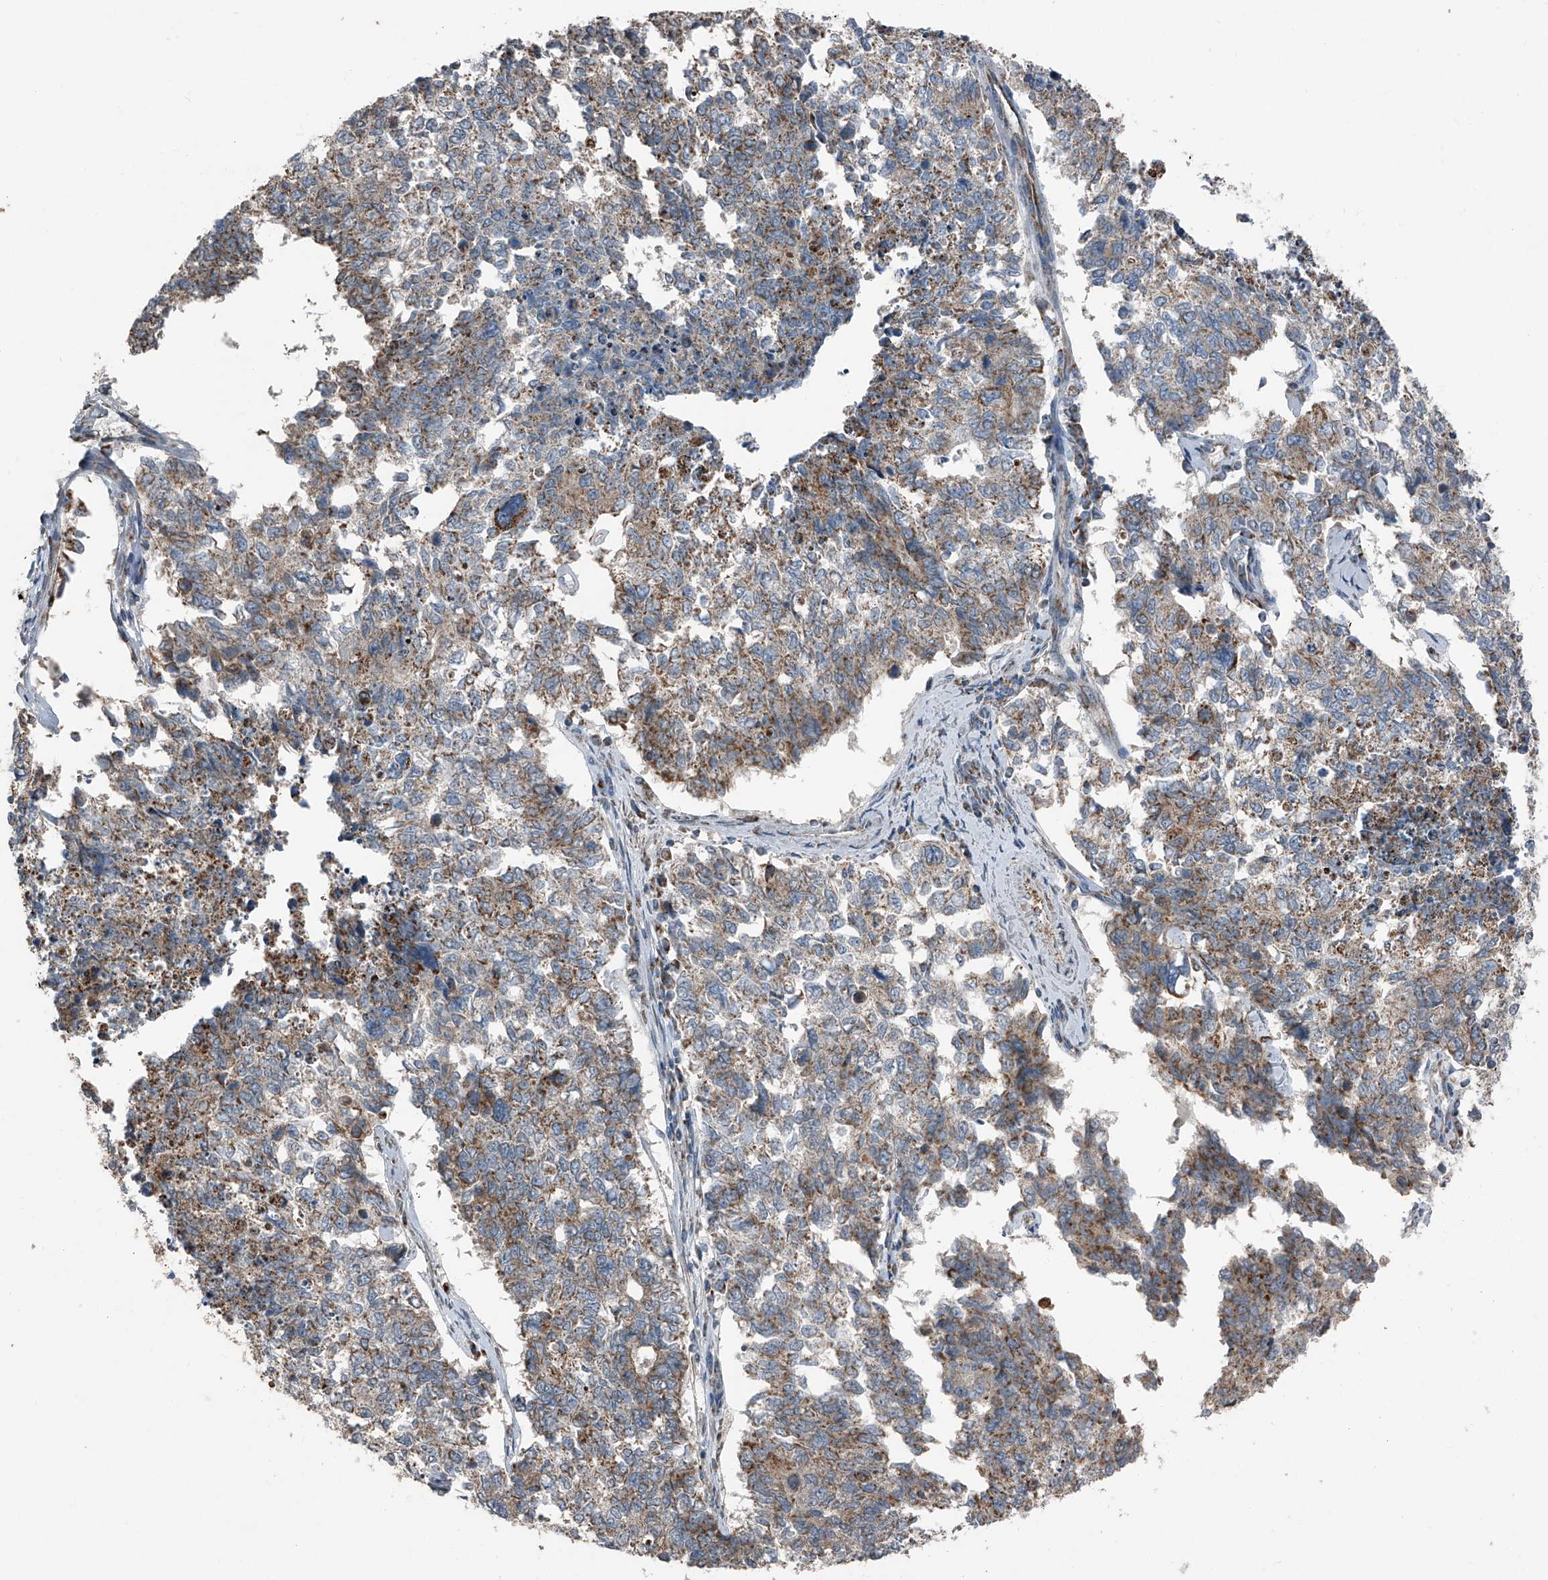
{"staining": {"intensity": "moderate", "quantity": "25%-75%", "location": "cytoplasmic/membranous"}, "tissue": "cervical cancer", "cell_type": "Tumor cells", "image_type": "cancer", "snomed": [{"axis": "morphology", "description": "Squamous cell carcinoma, NOS"}, {"axis": "topography", "description": "Cervix"}], "caption": "Tumor cells show medium levels of moderate cytoplasmic/membranous positivity in about 25%-75% of cells in human squamous cell carcinoma (cervical).", "gene": "CHRNA7", "patient": {"sex": "female", "age": 63}}